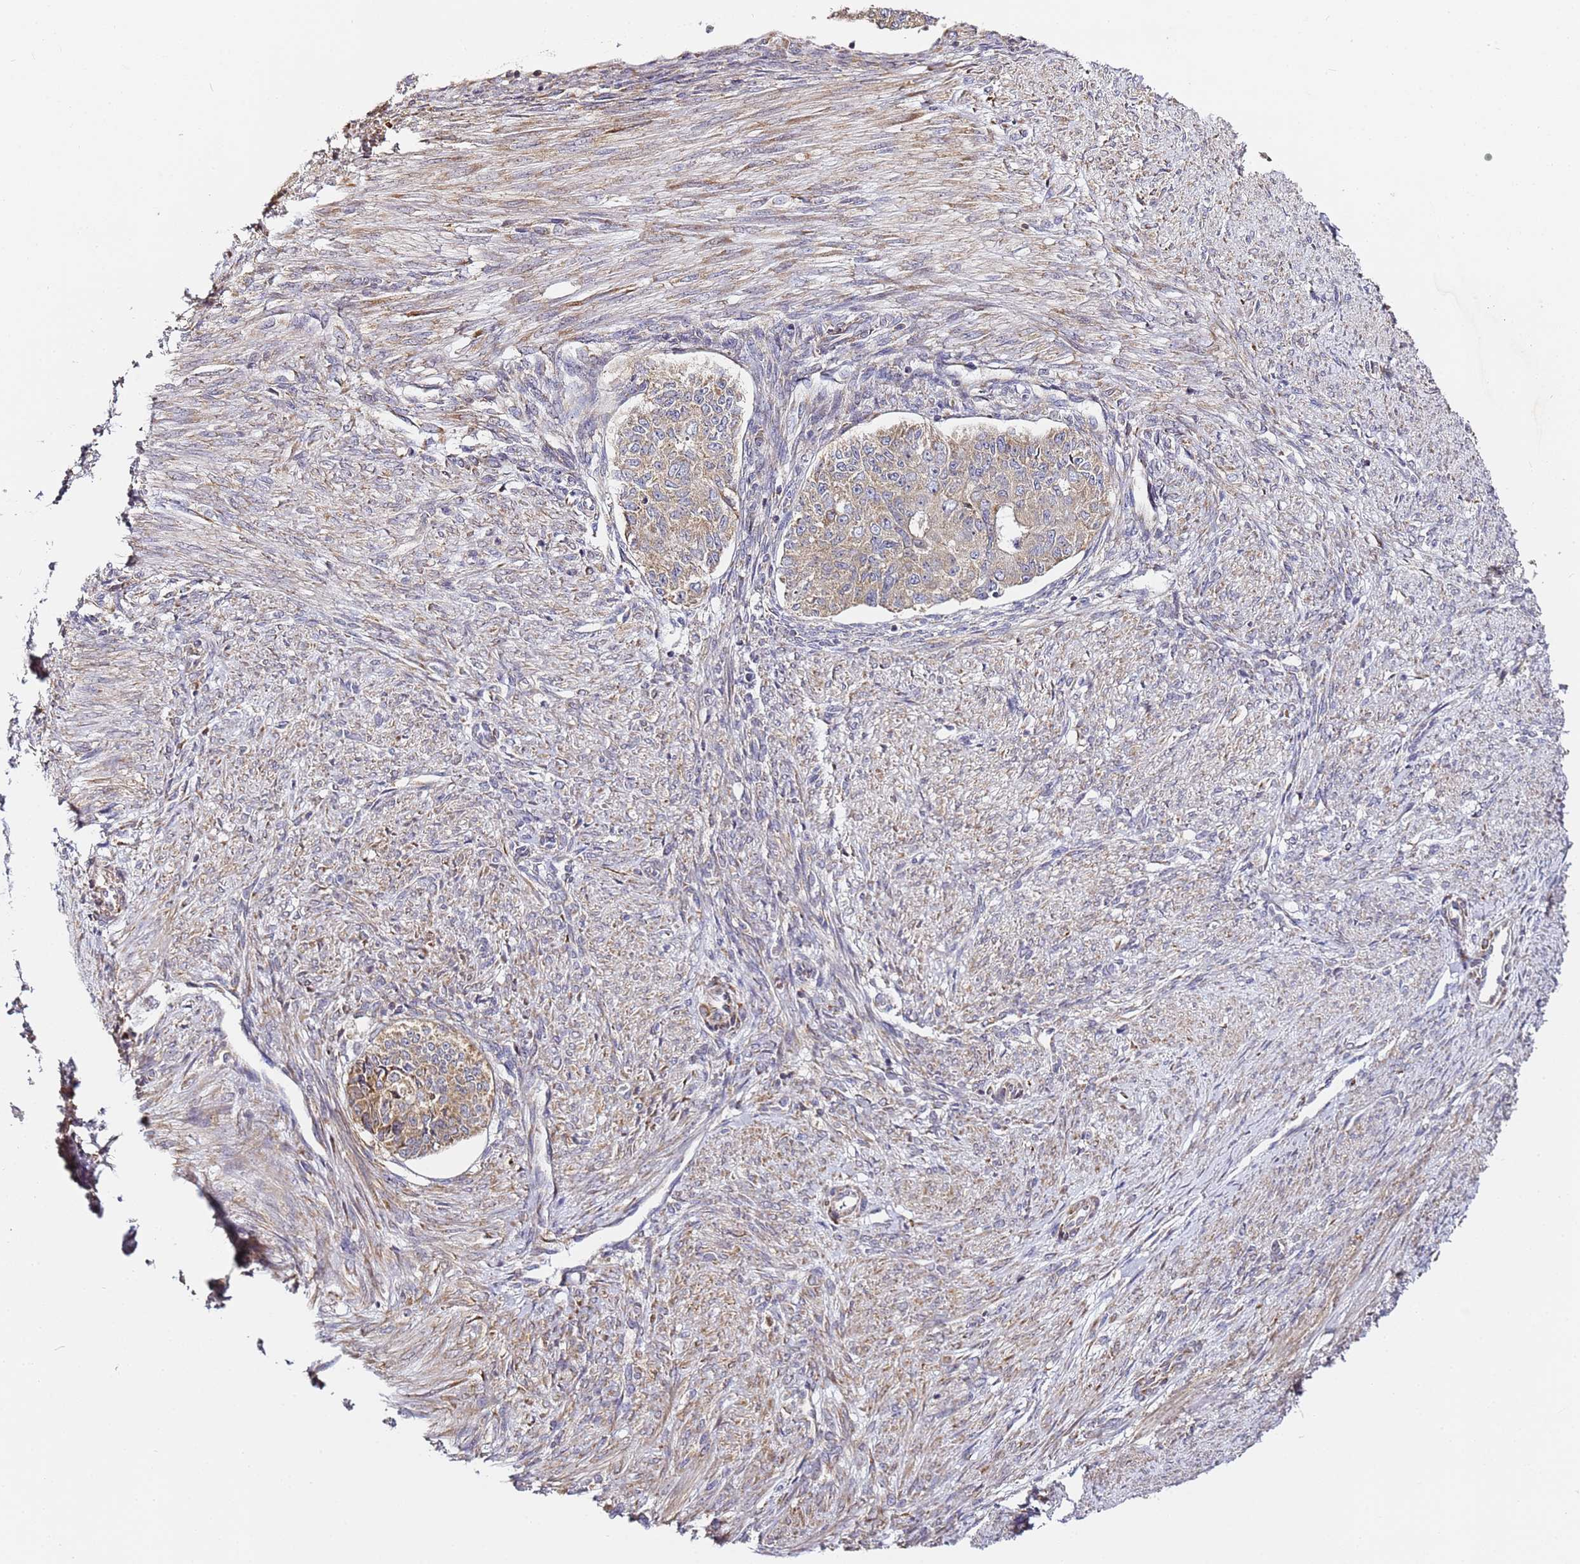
{"staining": {"intensity": "moderate", "quantity": ">75%", "location": "cytoplasmic/membranous"}, "tissue": "endometrial cancer", "cell_type": "Tumor cells", "image_type": "cancer", "snomed": [{"axis": "morphology", "description": "Adenocarcinoma, NOS"}, {"axis": "topography", "description": "Endometrium"}], "caption": "An image of human endometrial cancer (adenocarcinoma) stained for a protein reveals moderate cytoplasmic/membranous brown staining in tumor cells.", "gene": "RPL13A", "patient": {"sex": "female", "age": 32}}